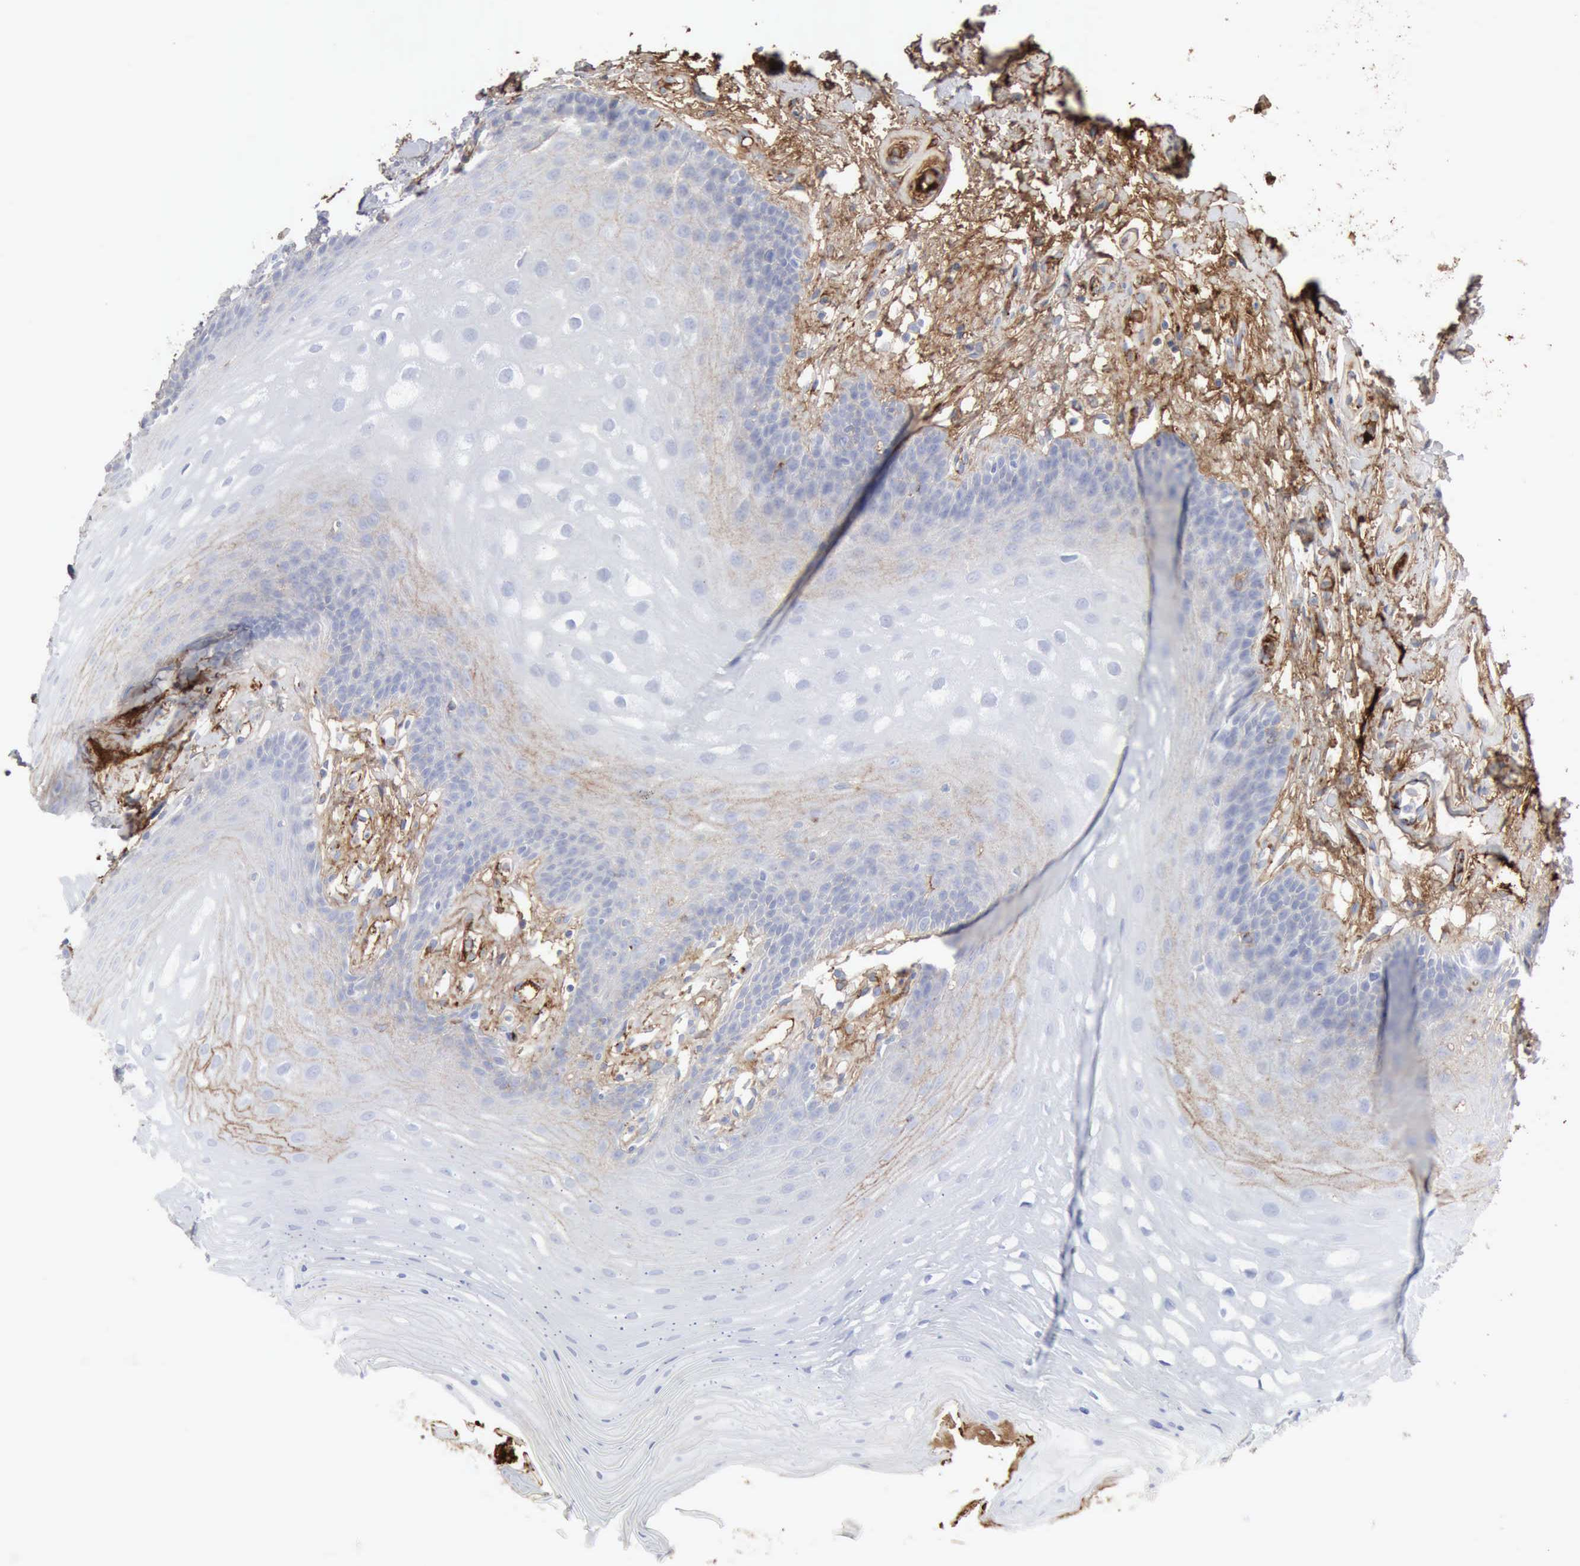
{"staining": {"intensity": "moderate", "quantity": "<25%", "location": "cytoplasmic/membranous"}, "tissue": "oral mucosa", "cell_type": "Squamous epithelial cells", "image_type": "normal", "snomed": [{"axis": "morphology", "description": "Normal tissue, NOS"}, {"axis": "topography", "description": "Oral tissue"}], "caption": "Oral mucosa stained for a protein (brown) reveals moderate cytoplasmic/membranous positive staining in about <25% of squamous epithelial cells.", "gene": "C4BPA", "patient": {"sex": "male", "age": 62}}